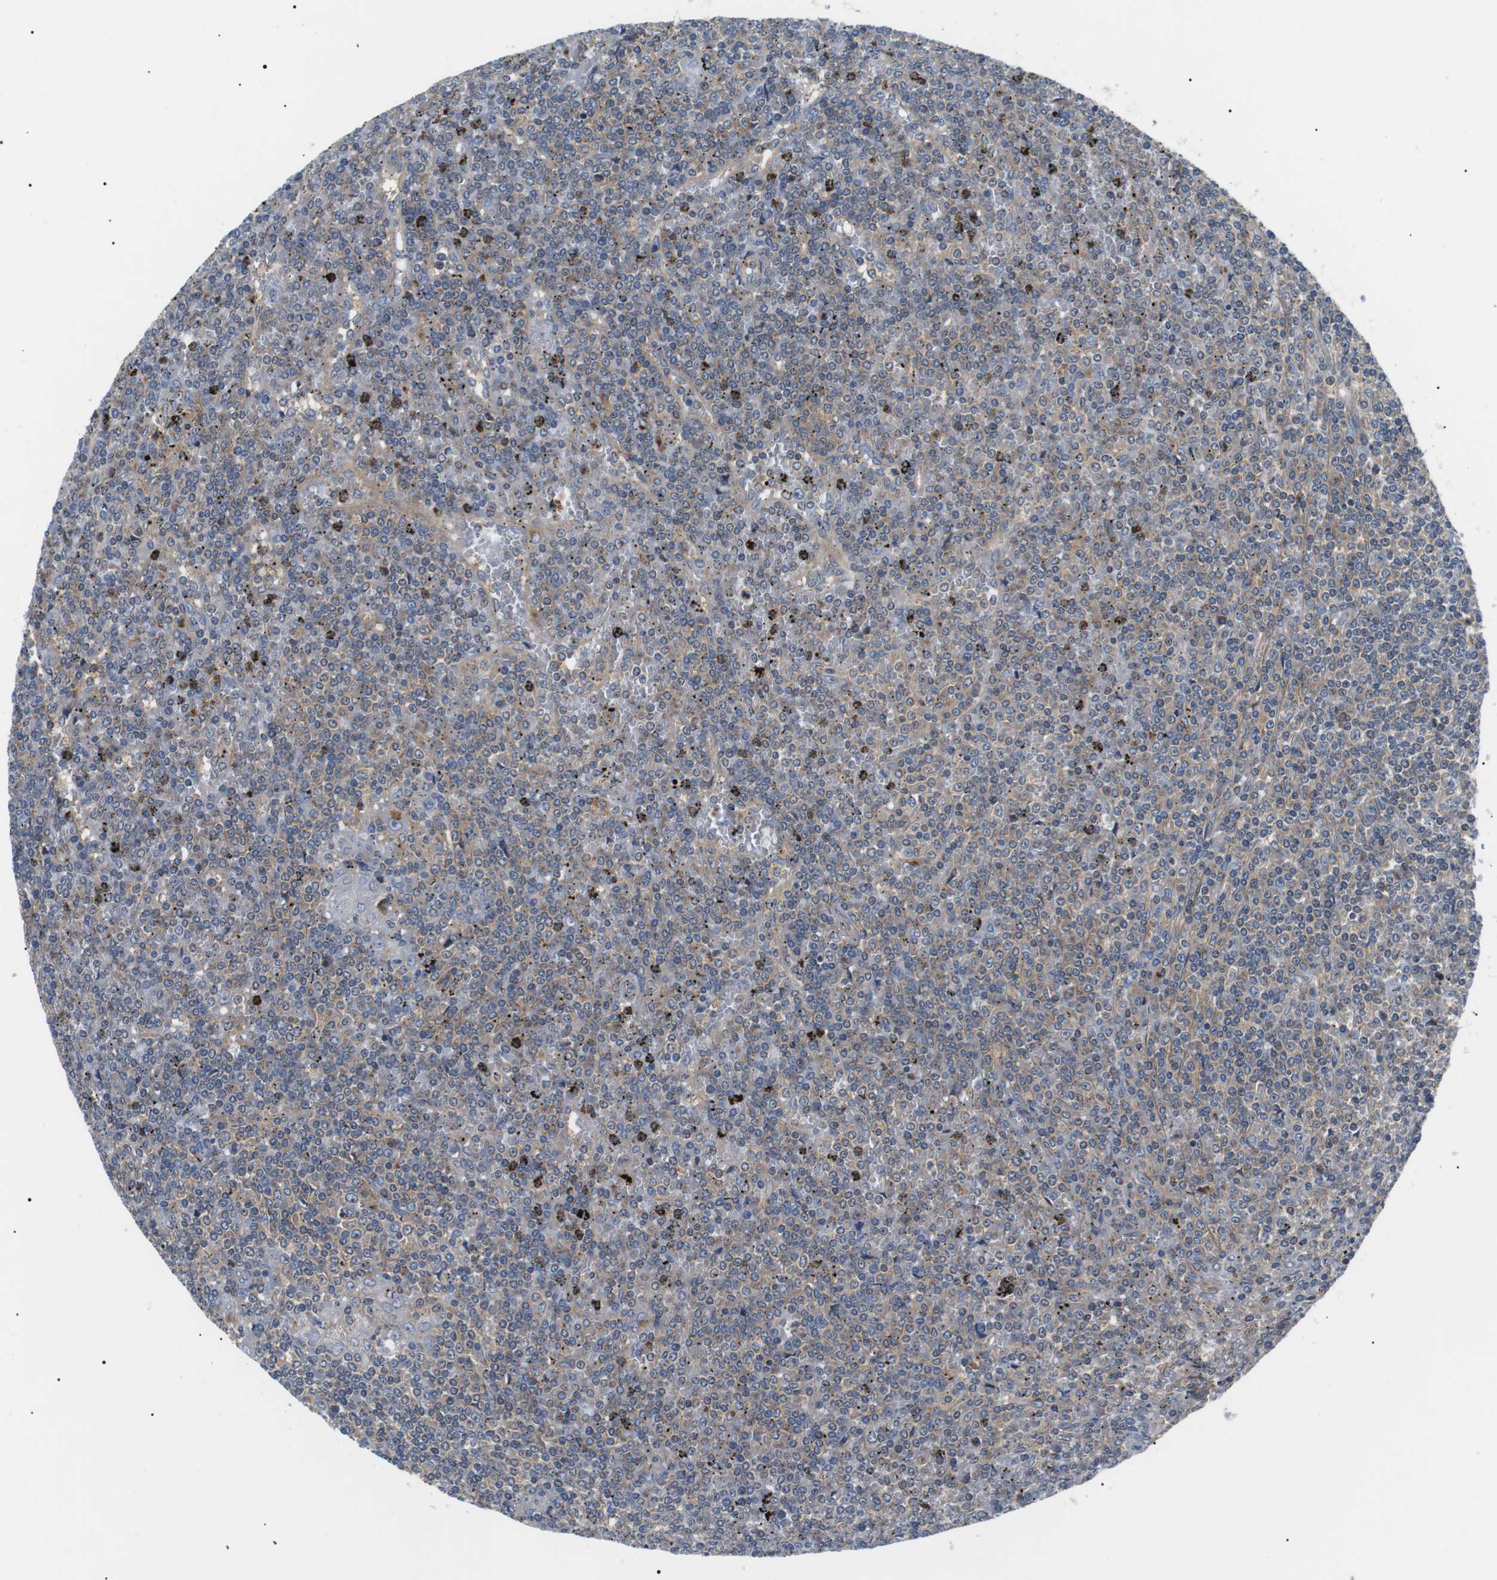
{"staining": {"intensity": "weak", "quantity": ">75%", "location": "cytoplasmic/membranous"}, "tissue": "lymphoma", "cell_type": "Tumor cells", "image_type": "cancer", "snomed": [{"axis": "morphology", "description": "Malignant lymphoma, non-Hodgkin's type, Low grade"}, {"axis": "topography", "description": "Spleen"}], "caption": "A brown stain labels weak cytoplasmic/membranous expression of a protein in human lymphoma tumor cells. The staining was performed using DAB (3,3'-diaminobenzidine) to visualize the protein expression in brown, while the nuclei were stained in blue with hematoxylin (Magnification: 20x).", "gene": "DIPK1A", "patient": {"sex": "female", "age": 19}}